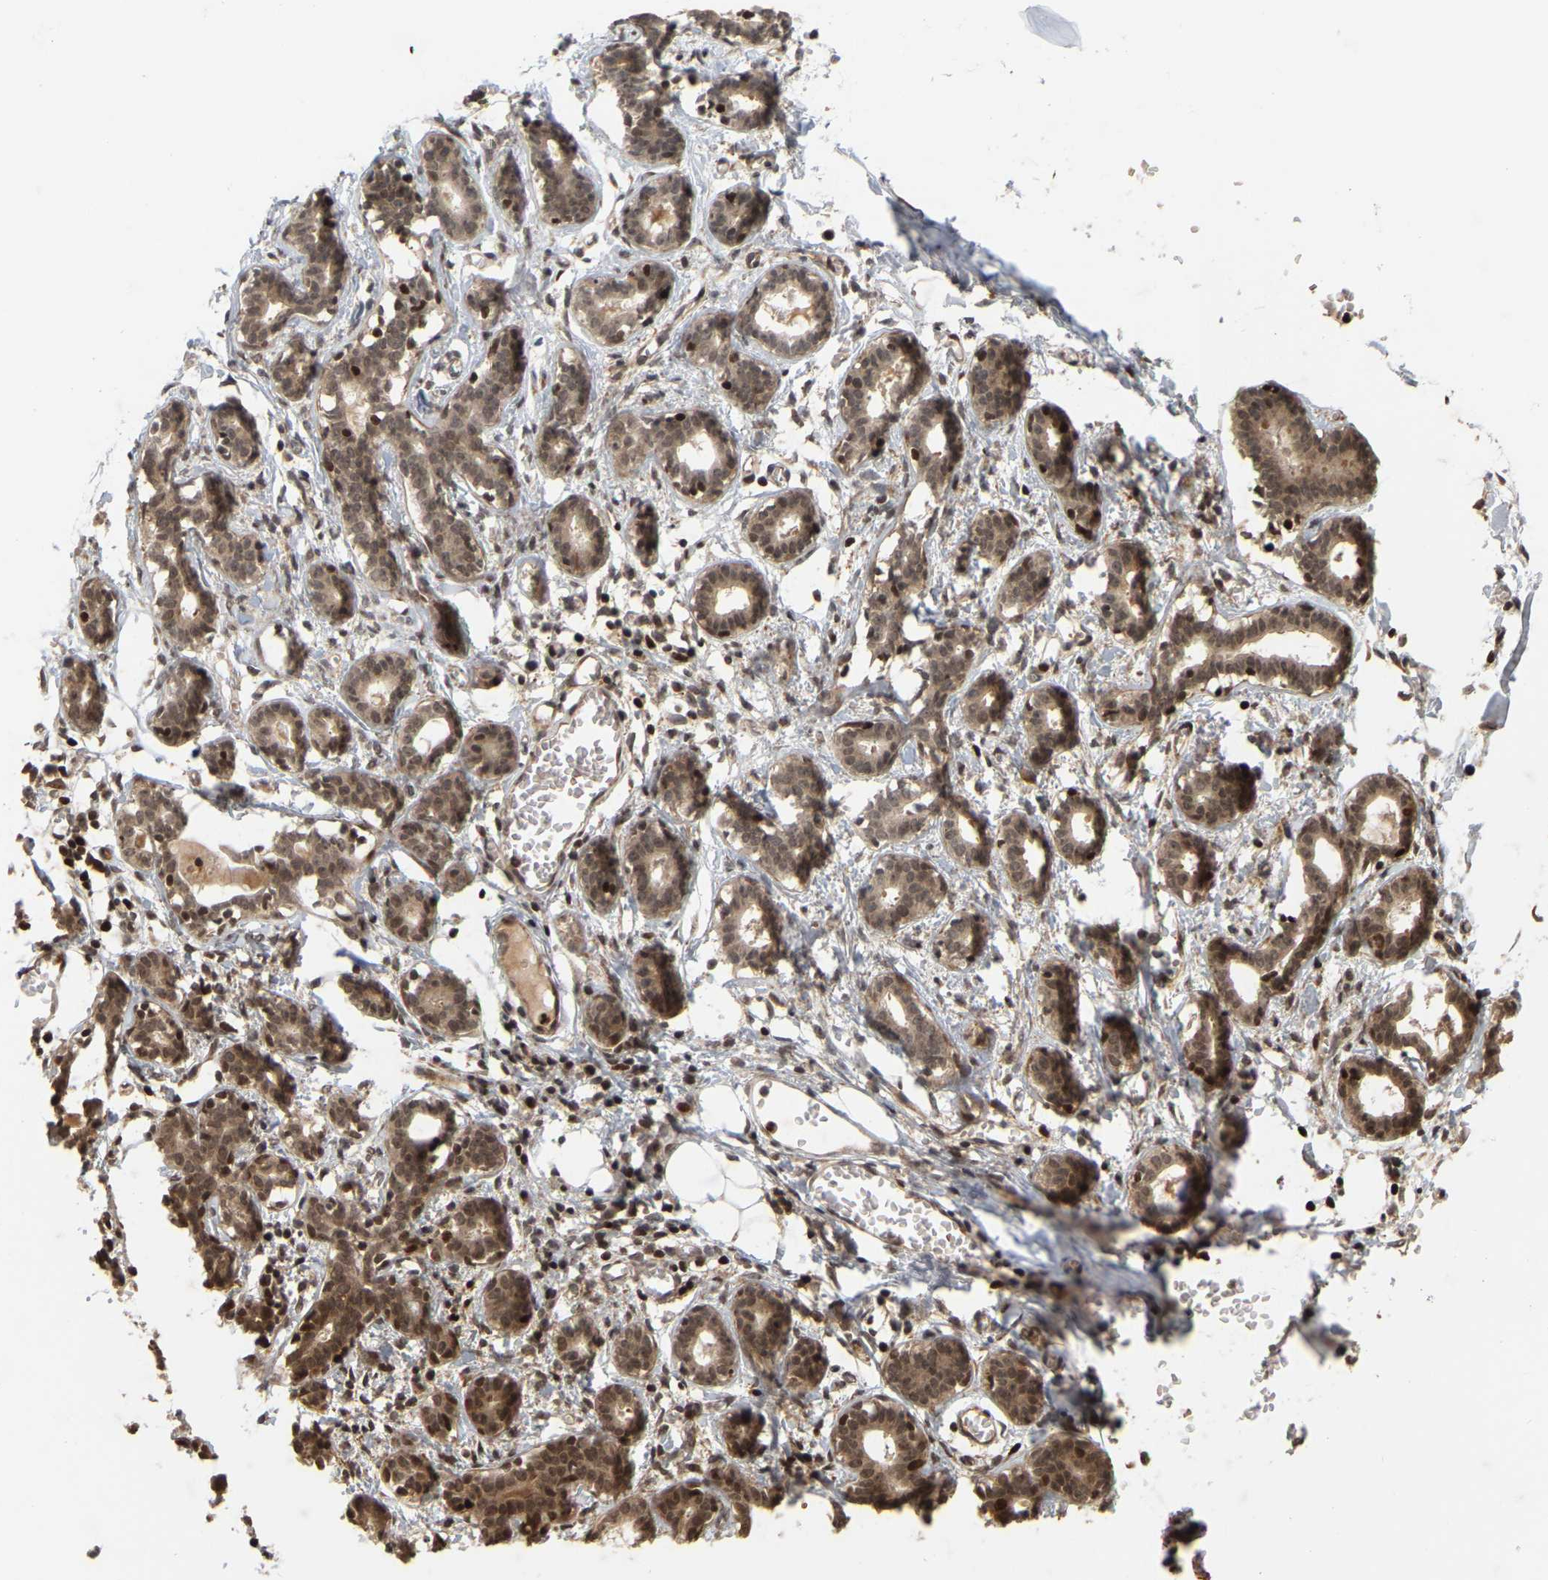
{"staining": {"intensity": "negative", "quantity": "none", "location": "none"}, "tissue": "breast", "cell_type": "Adipocytes", "image_type": "normal", "snomed": [{"axis": "morphology", "description": "Normal tissue, NOS"}, {"axis": "topography", "description": "Breast"}], "caption": "IHC of normal breast shows no positivity in adipocytes. (Stains: DAB (3,3'-diaminobenzidine) immunohistochemistry with hematoxylin counter stain, Microscopy: brightfield microscopy at high magnification).", "gene": "NFE2L2", "patient": {"sex": "female", "age": 27}}